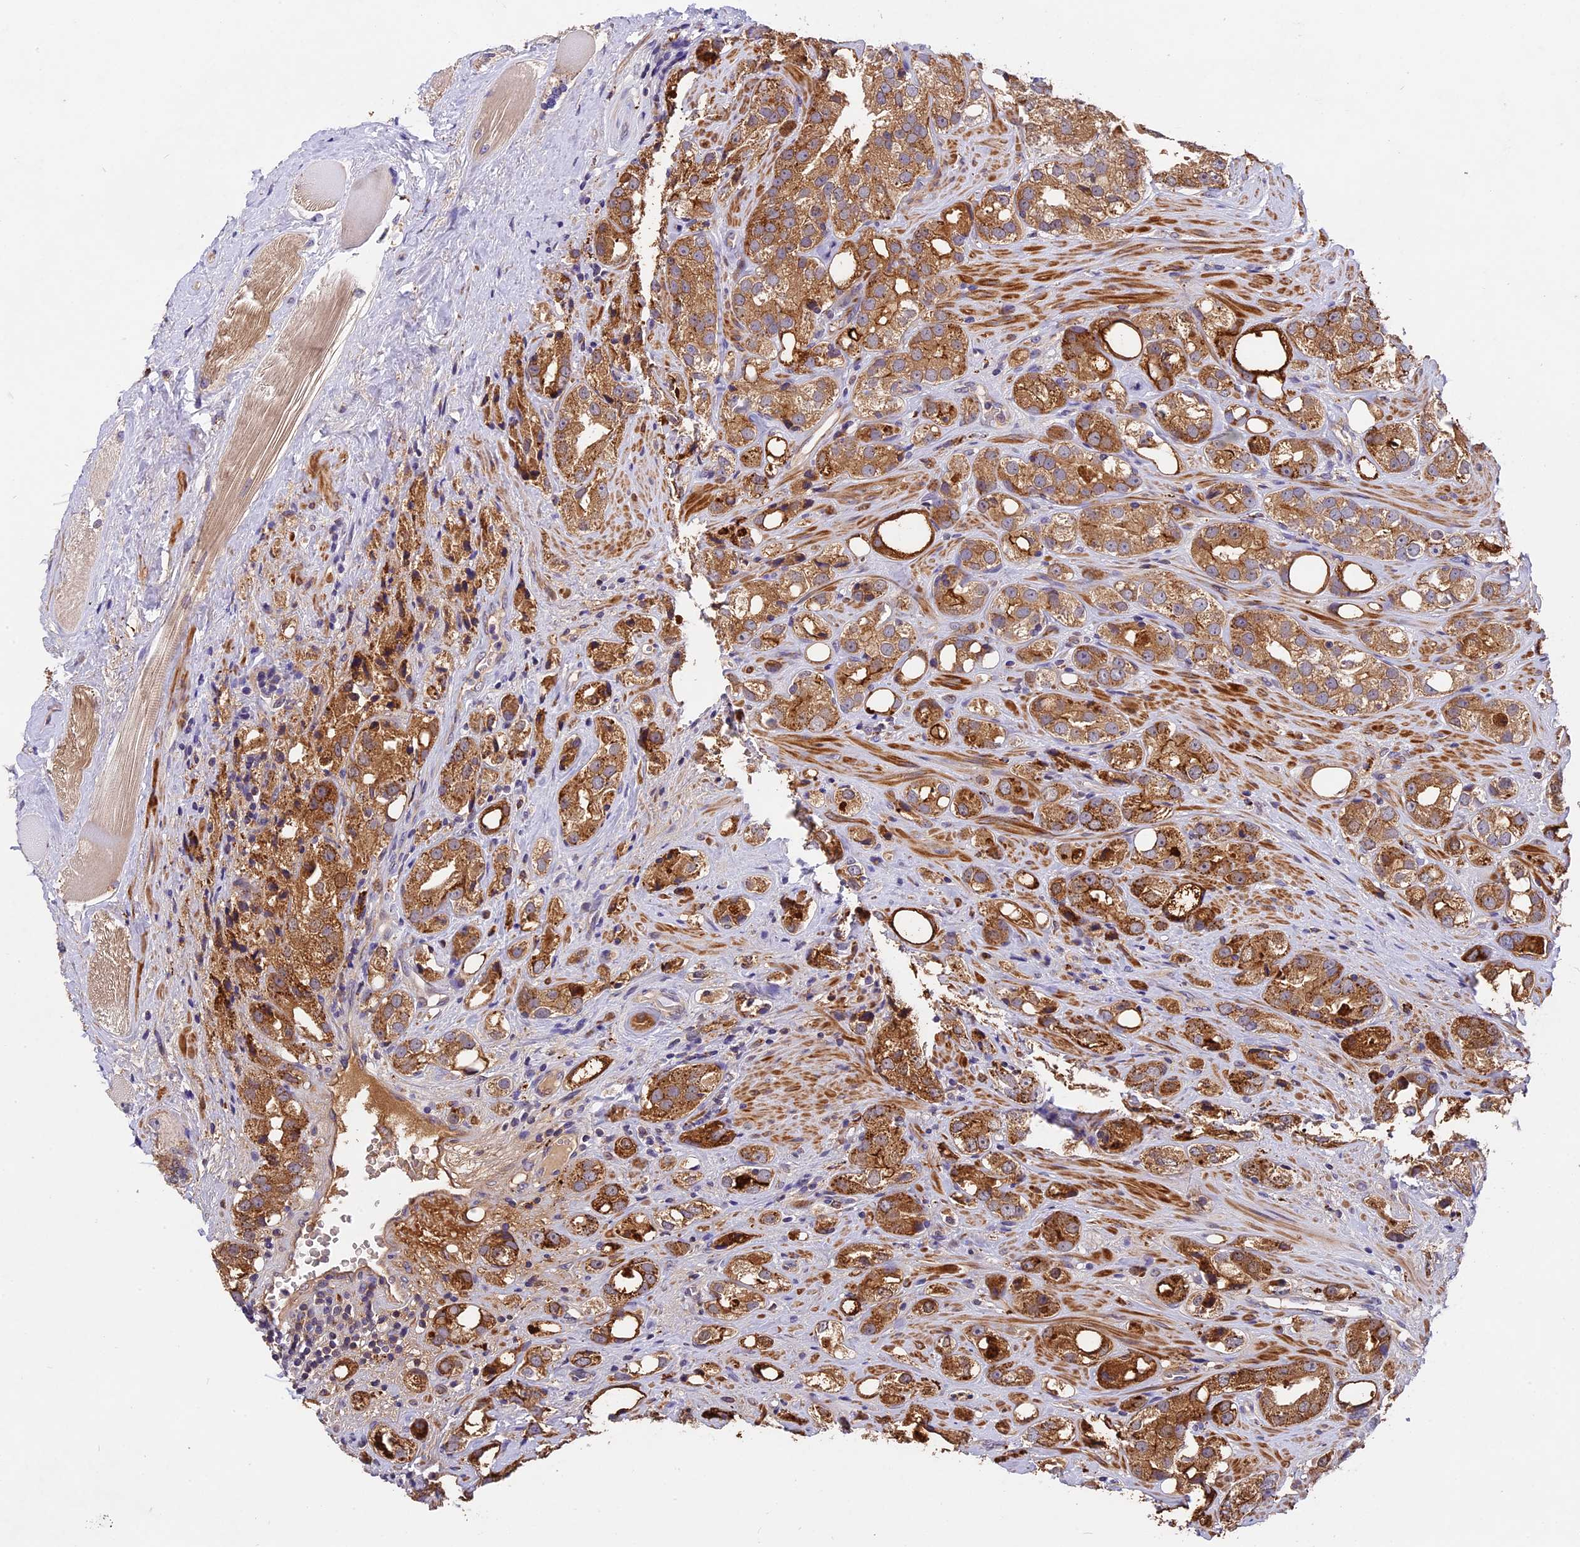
{"staining": {"intensity": "strong", "quantity": ">75%", "location": "cytoplasmic/membranous"}, "tissue": "prostate cancer", "cell_type": "Tumor cells", "image_type": "cancer", "snomed": [{"axis": "morphology", "description": "Adenocarcinoma, NOS"}, {"axis": "topography", "description": "Prostate"}], "caption": "A micrograph of human adenocarcinoma (prostate) stained for a protein shows strong cytoplasmic/membranous brown staining in tumor cells. The staining was performed using DAB (3,3'-diaminobenzidine) to visualize the protein expression in brown, while the nuclei were stained in blue with hematoxylin (Magnification: 20x).", "gene": "COPE", "patient": {"sex": "male", "age": 79}}